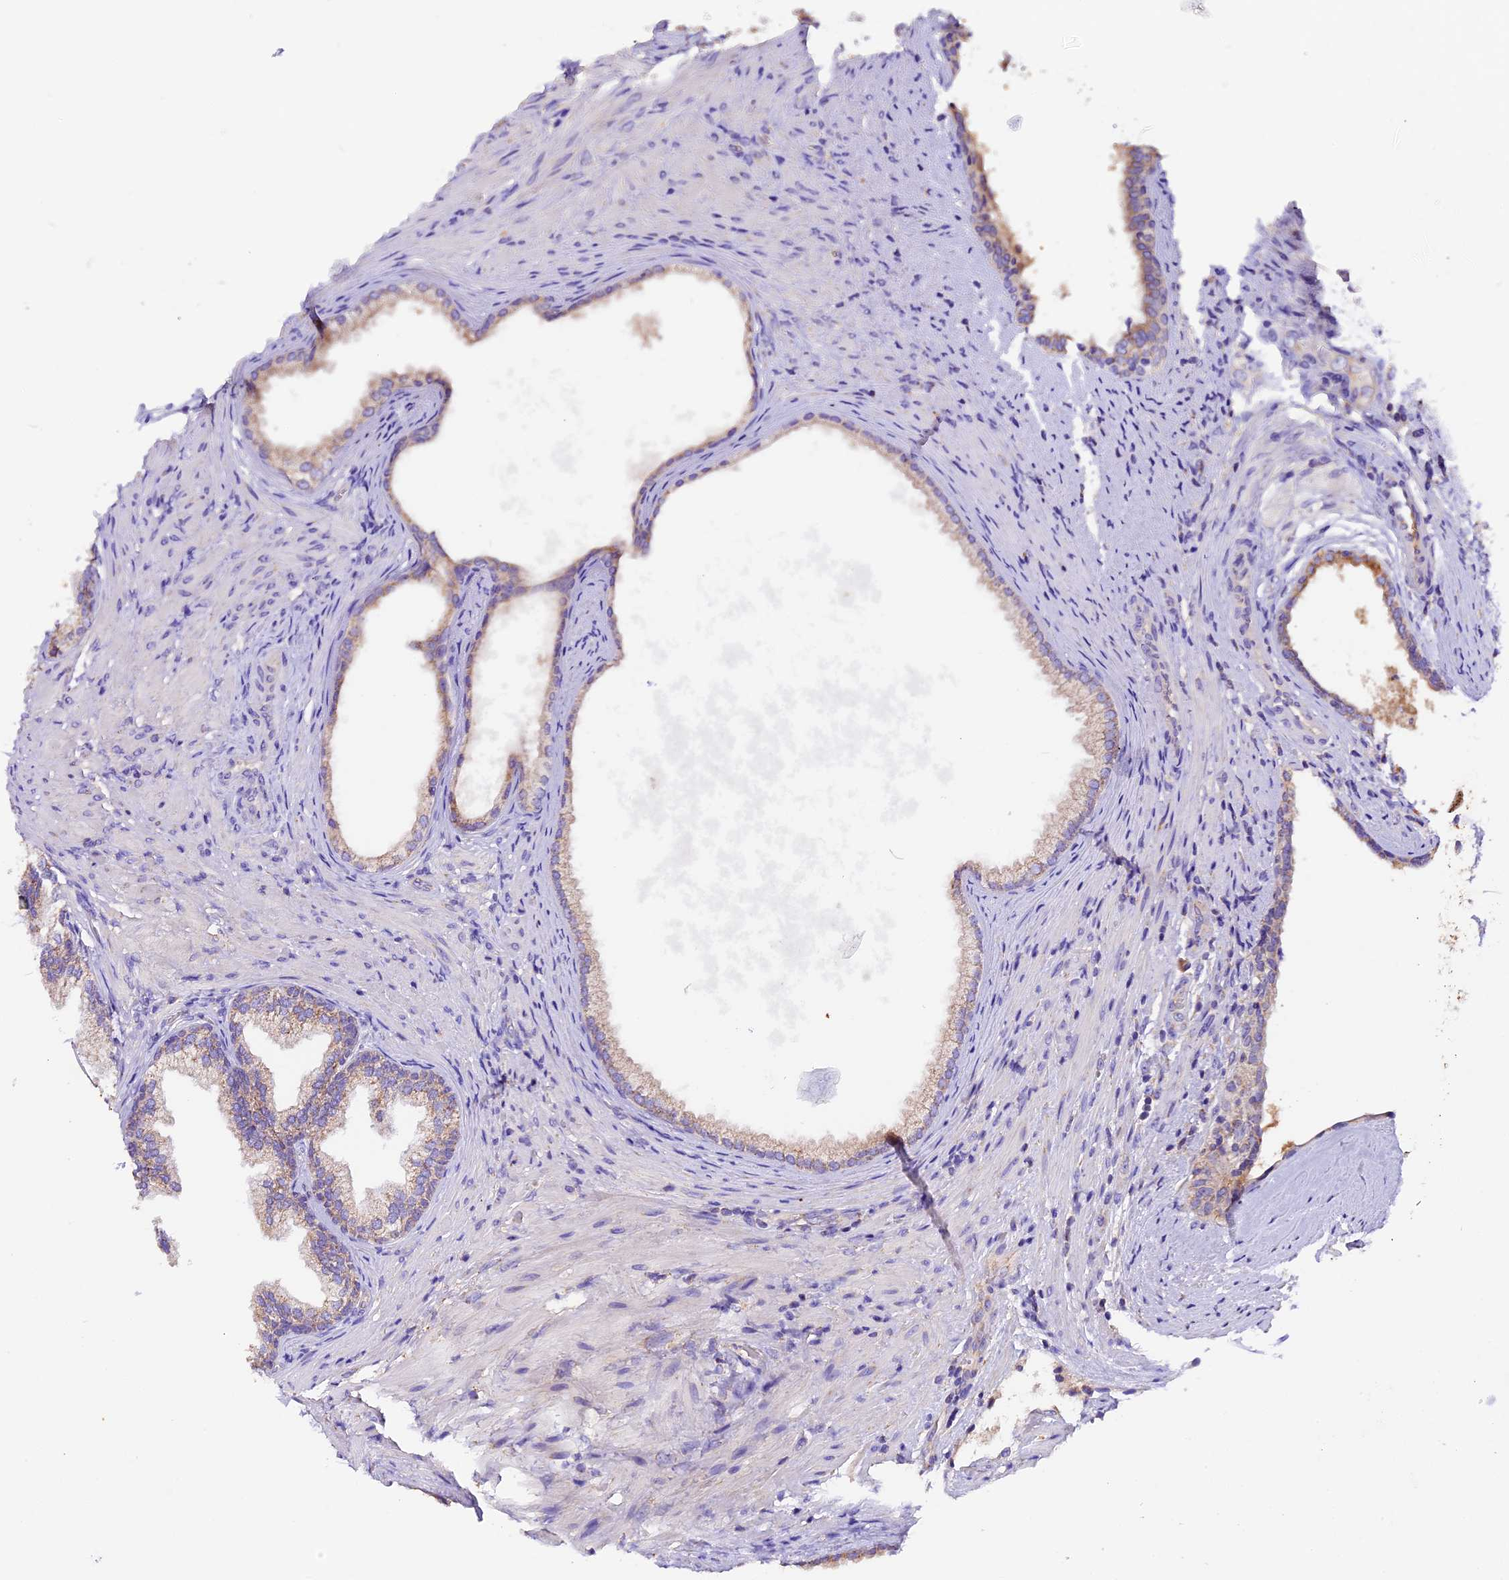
{"staining": {"intensity": "moderate", "quantity": ">75%", "location": "cytoplasmic/membranous"}, "tissue": "prostate", "cell_type": "Glandular cells", "image_type": "normal", "snomed": [{"axis": "morphology", "description": "Normal tissue, NOS"}, {"axis": "topography", "description": "Prostate"}], "caption": "About >75% of glandular cells in unremarkable human prostate demonstrate moderate cytoplasmic/membranous protein staining as visualized by brown immunohistochemical staining.", "gene": "SIX5", "patient": {"sex": "male", "age": 76}}